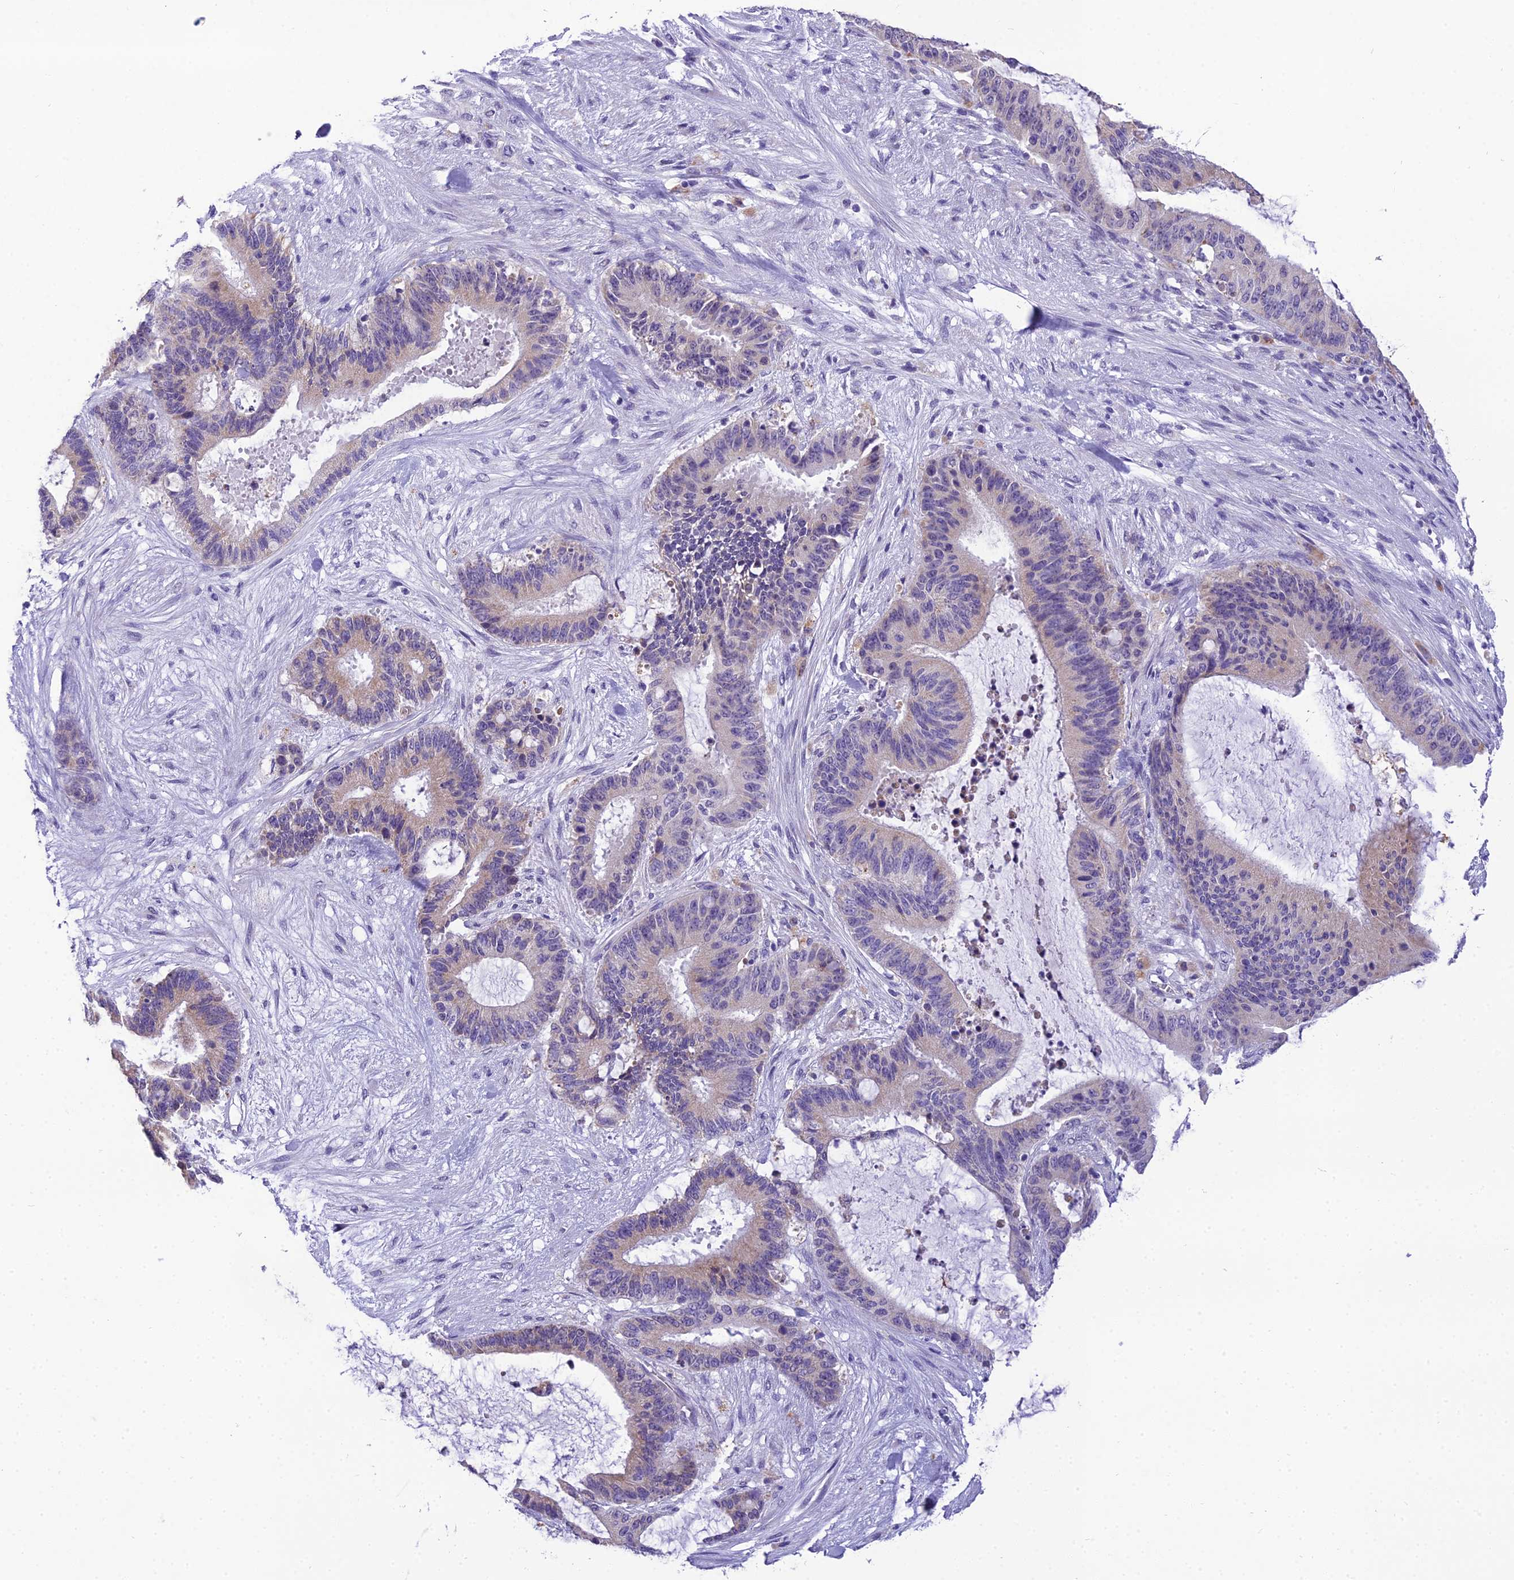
{"staining": {"intensity": "negative", "quantity": "none", "location": "none"}, "tissue": "liver cancer", "cell_type": "Tumor cells", "image_type": "cancer", "snomed": [{"axis": "morphology", "description": "Normal tissue, NOS"}, {"axis": "morphology", "description": "Cholangiocarcinoma"}, {"axis": "topography", "description": "Liver"}, {"axis": "topography", "description": "Peripheral nerve tissue"}], "caption": "A histopathology image of liver cancer stained for a protein reveals no brown staining in tumor cells.", "gene": "MIIP", "patient": {"sex": "female", "age": 73}}